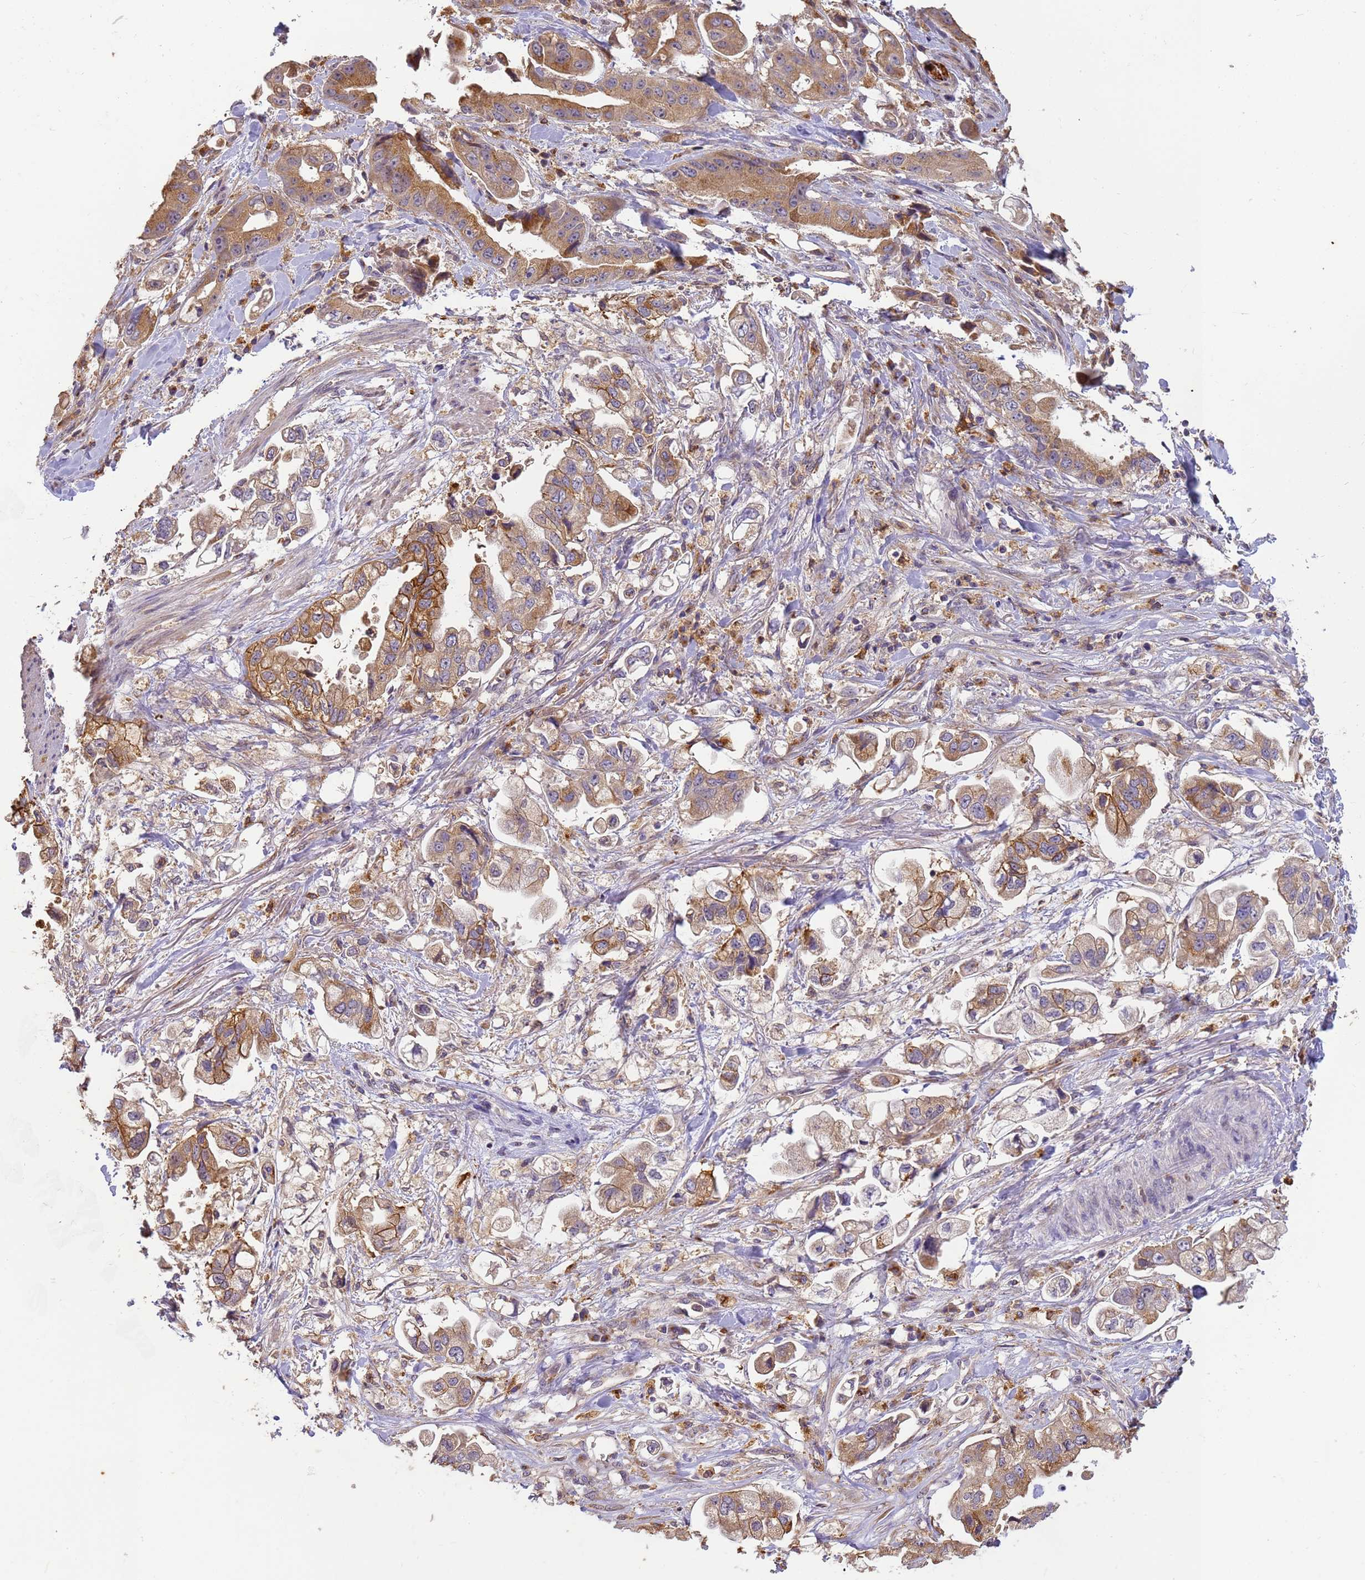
{"staining": {"intensity": "moderate", "quantity": ">75%", "location": "cytoplasmic/membranous"}, "tissue": "stomach cancer", "cell_type": "Tumor cells", "image_type": "cancer", "snomed": [{"axis": "morphology", "description": "Adenocarcinoma, NOS"}, {"axis": "topography", "description": "Stomach"}], "caption": "Immunohistochemical staining of human stomach adenocarcinoma shows medium levels of moderate cytoplasmic/membranous positivity in about >75% of tumor cells.", "gene": "M6PR", "patient": {"sex": "male", "age": 62}}